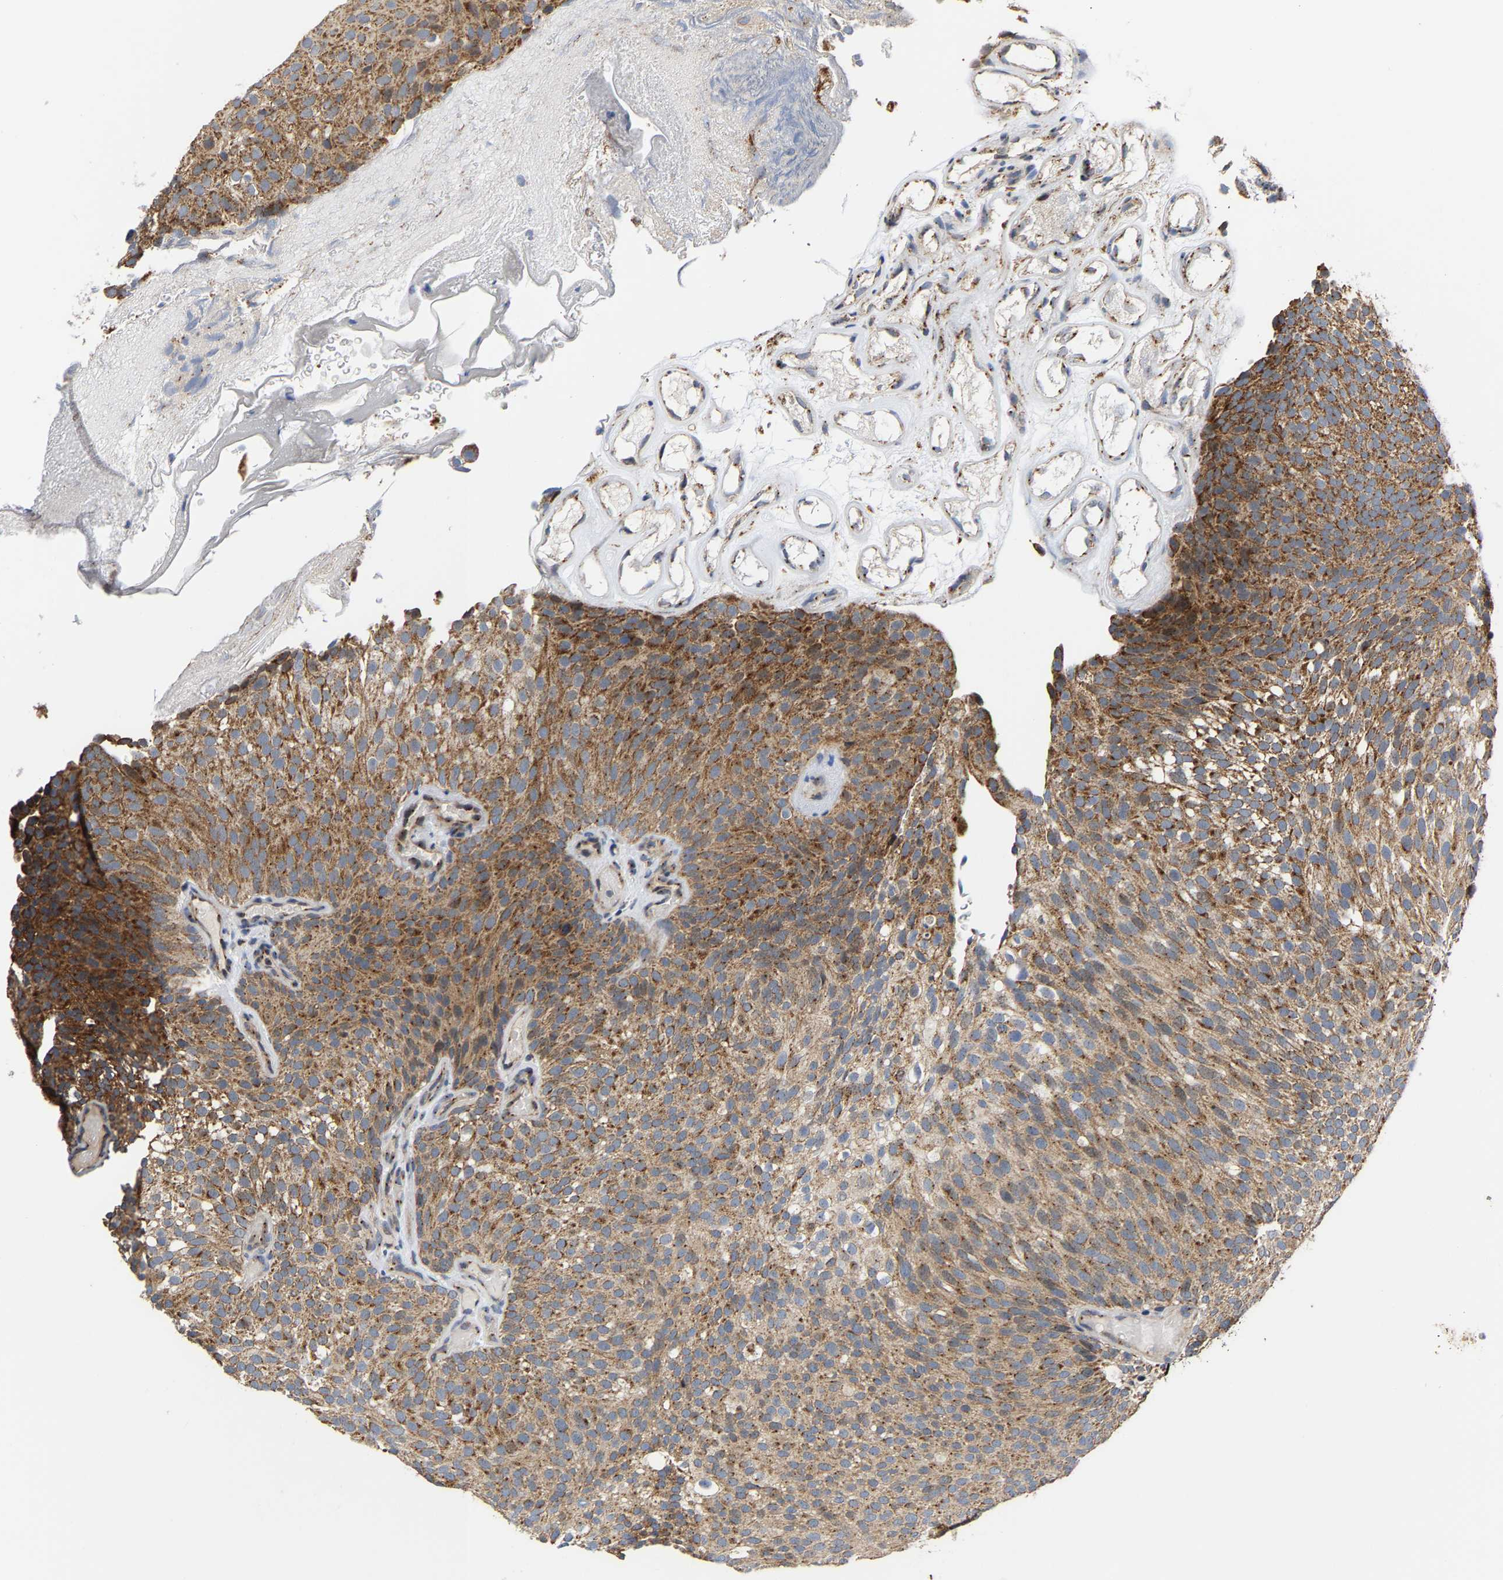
{"staining": {"intensity": "moderate", "quantity": ">75%", "location": "cytoplasmic/membranous"}, "tissue": "urothelial cancer", "cell_type": "Tumor cells", "image_type": "cancer", "snomed": [{"axis": "morphology", "description": "Urothelial carcinoma, Low grade"}, {"axis": "topography", "description": "Urinary bladder"}], "caption": "Protein analysis of urothelial cancer tissue exhibits moderate cytoplasmic/membranous positivity in approximately >75% of tumor cells.", "gene": "PCNT", "patient": {"sex": "male", "age": 78}}